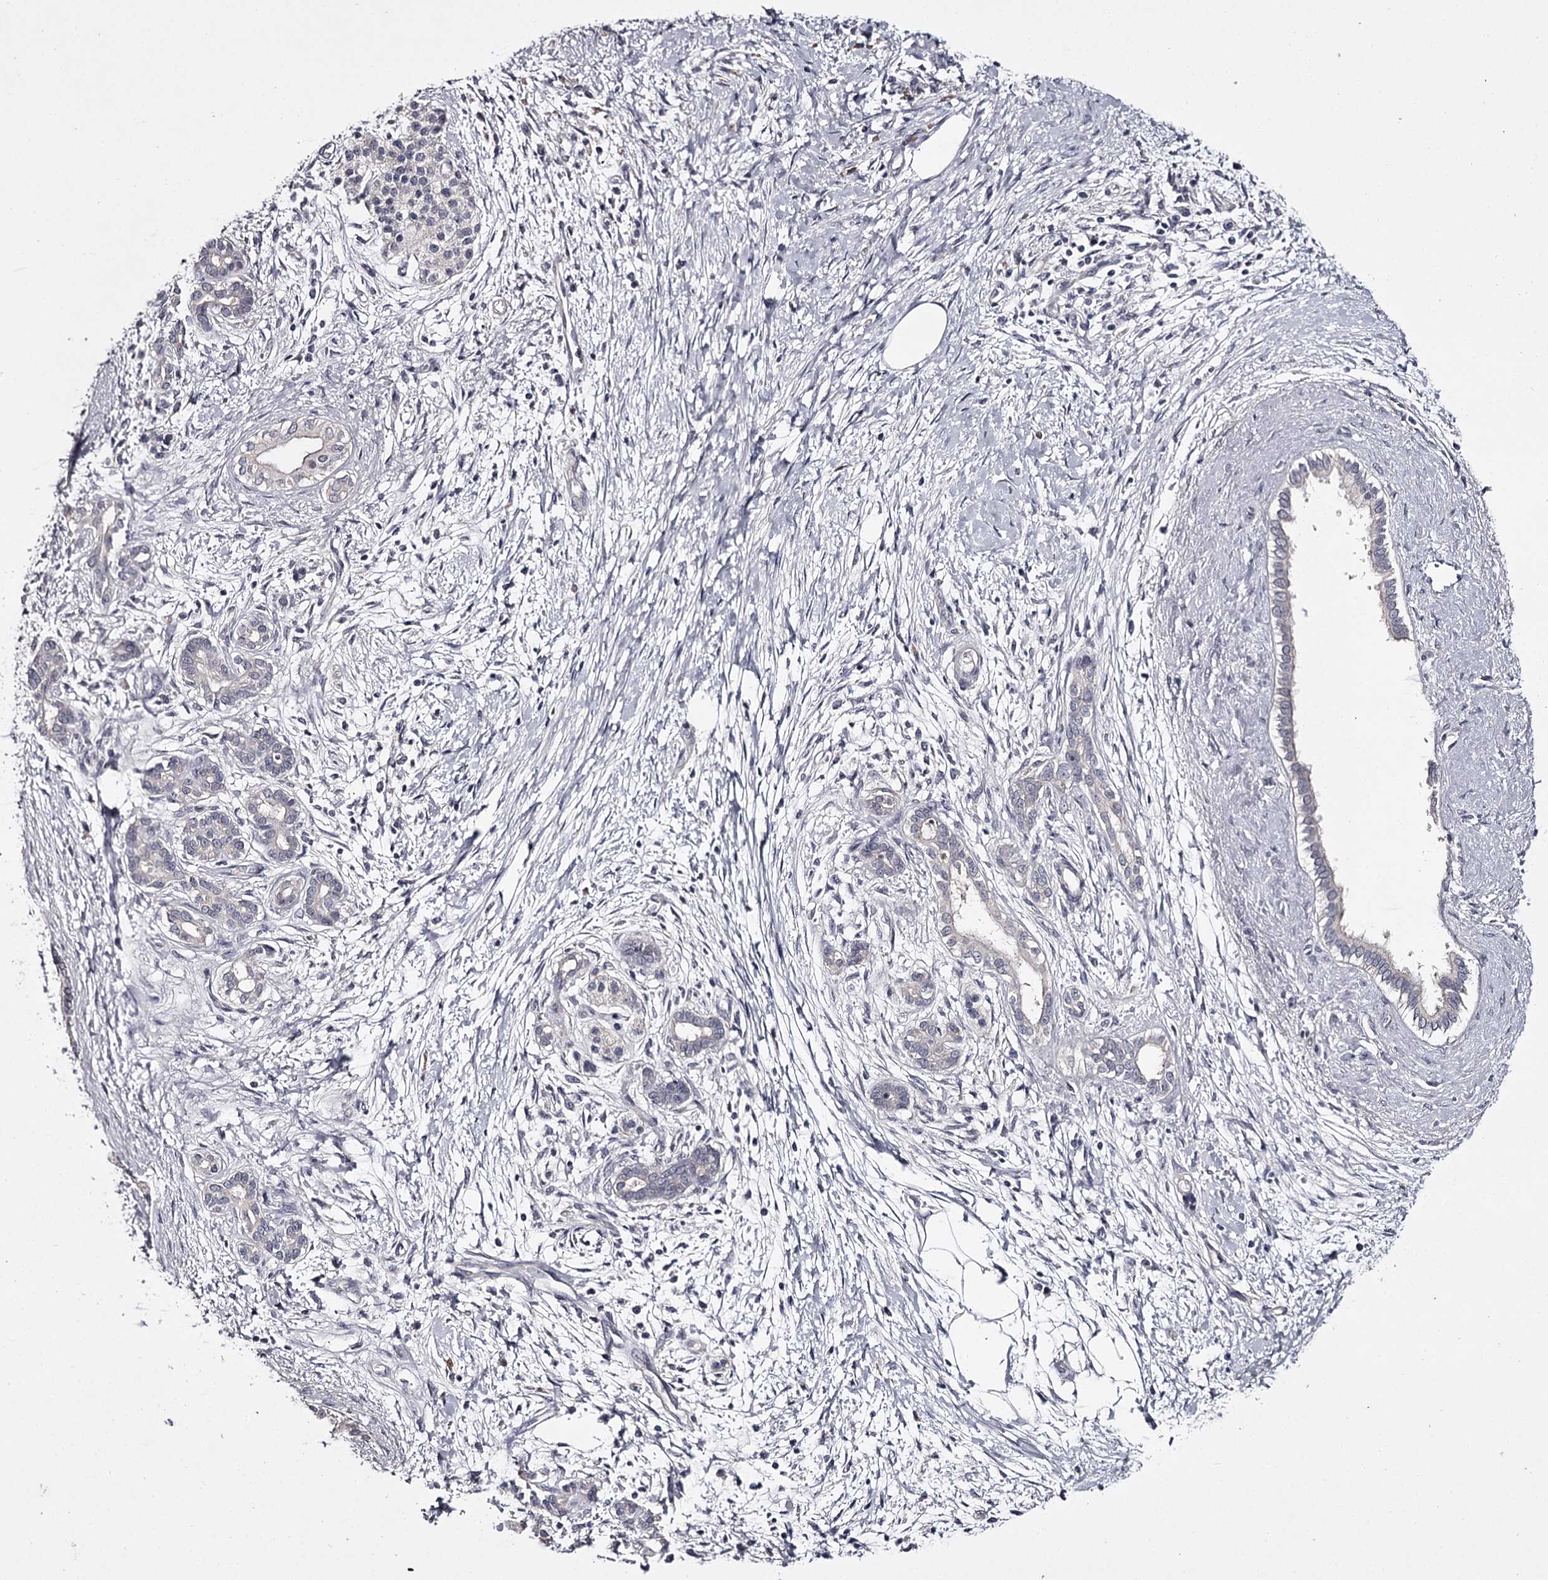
{"staining": {"intensity": "negative", "quantity": "none", "location": "none"}, "tissue": "pancreatic cancer", "cell_type": "Tumor cells", "image_type": "cancer", "snomed": [{"axis": "morphology", "description": "Adenocarcinoma, NOS"}, {"axis": "topography", "description": "Pancreas"}], "caption": "IHC histopathology image of pancreatic adenocarcinoma stained for a protein (brown), which demonstrates no staining in tumor cells.", "gene": "PRM2", "patient": {"sex": "male", "age": 58}}